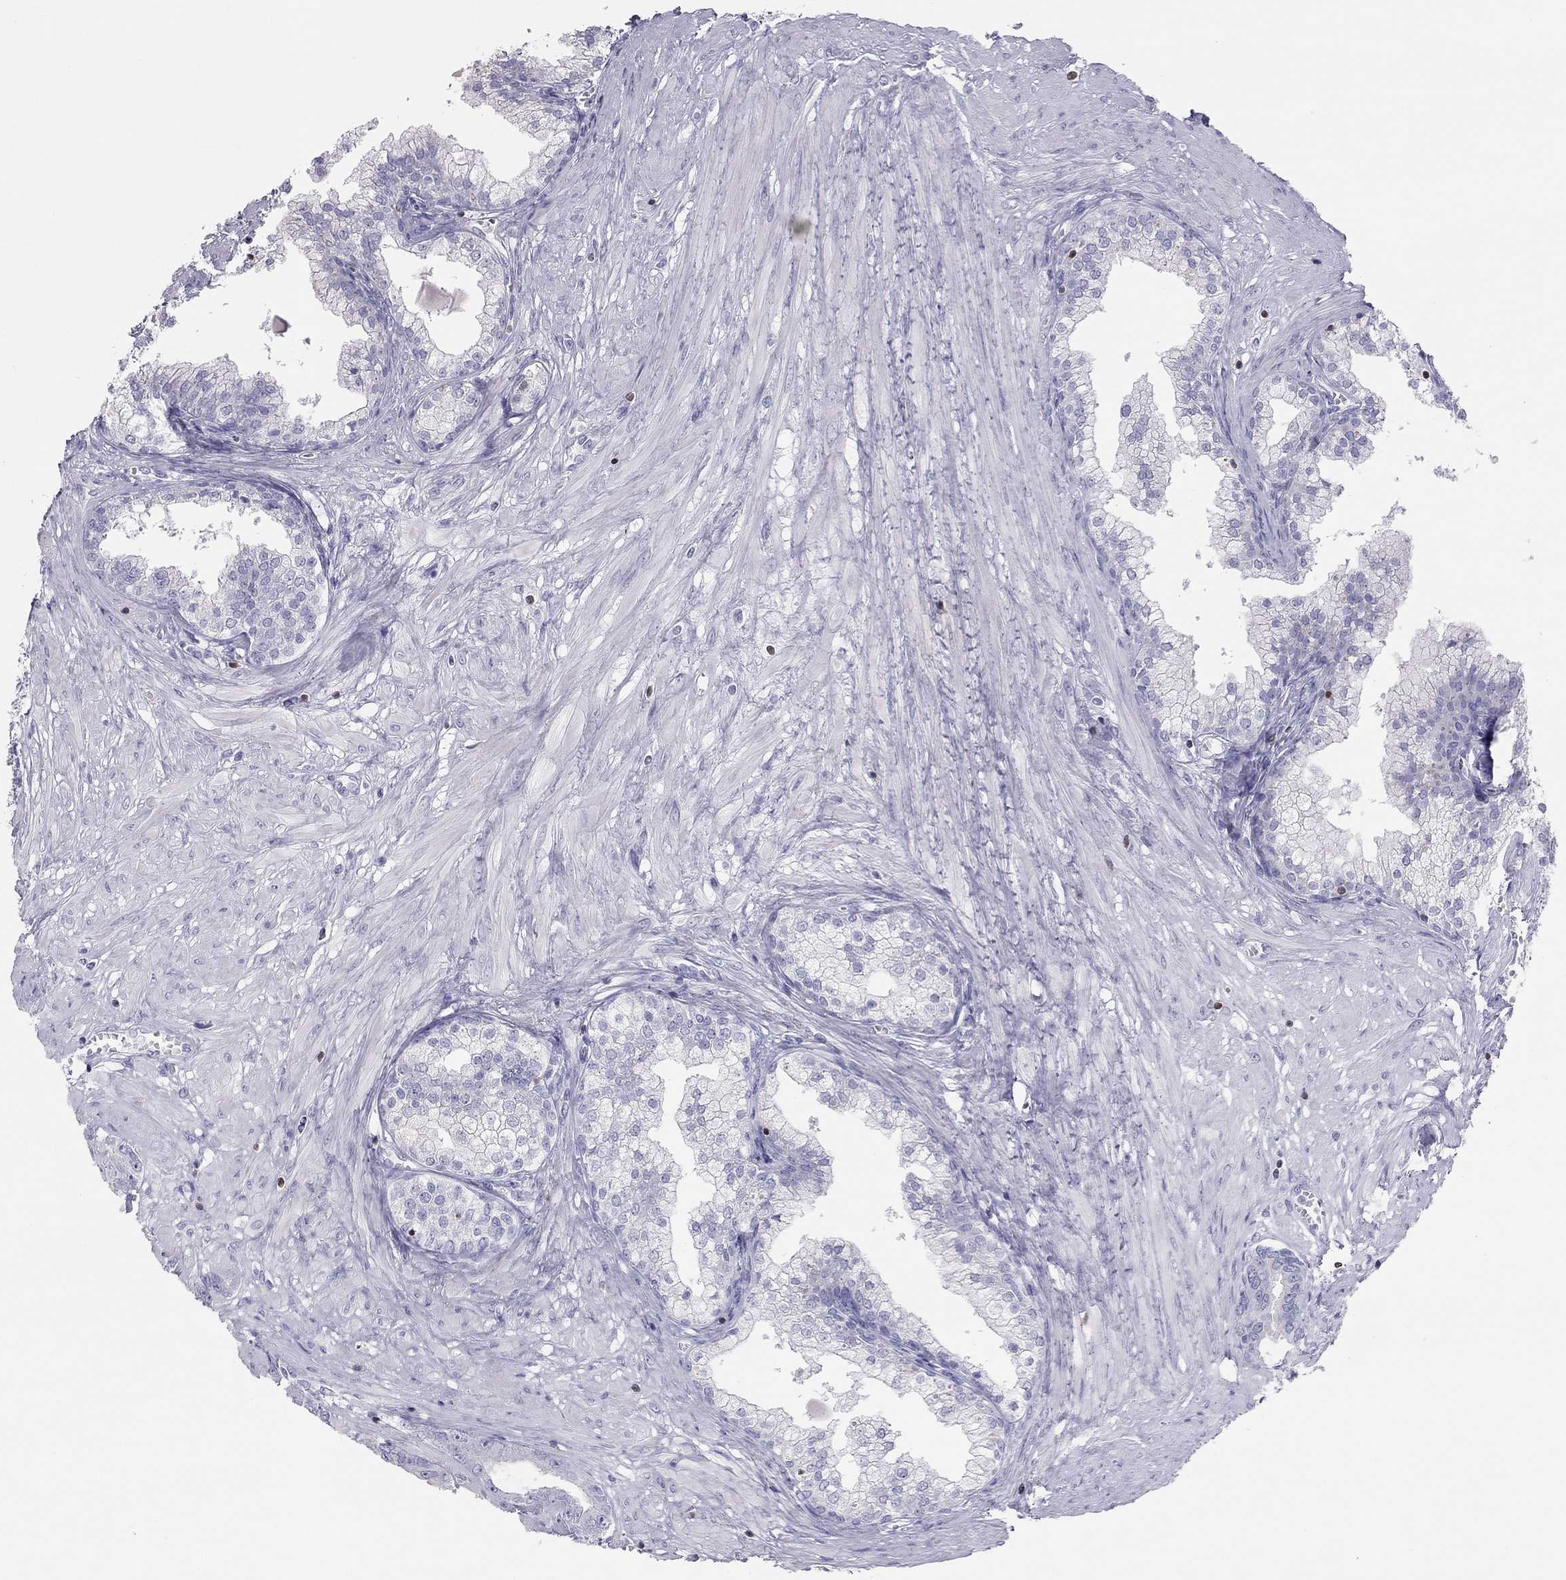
{"staining": {"intensity": "negative", "quantity": "none", "location": "none"}, "tissue": "prostate cancer", "cell_type": "Tumor cells", "image_type": "cancer", "snomed": [{"axis": "morphology", "description": "Adenocarcinoma, NOS"}, {"axis": "topography", "description": "Prostate"}], "caption": "IHC photomicrograph of human prostate cancer stained for a protein (brown), which displays no staining in tumor cells.", "gene": "SH2D2A", "patient": {"sex": "male", "age": 67}}